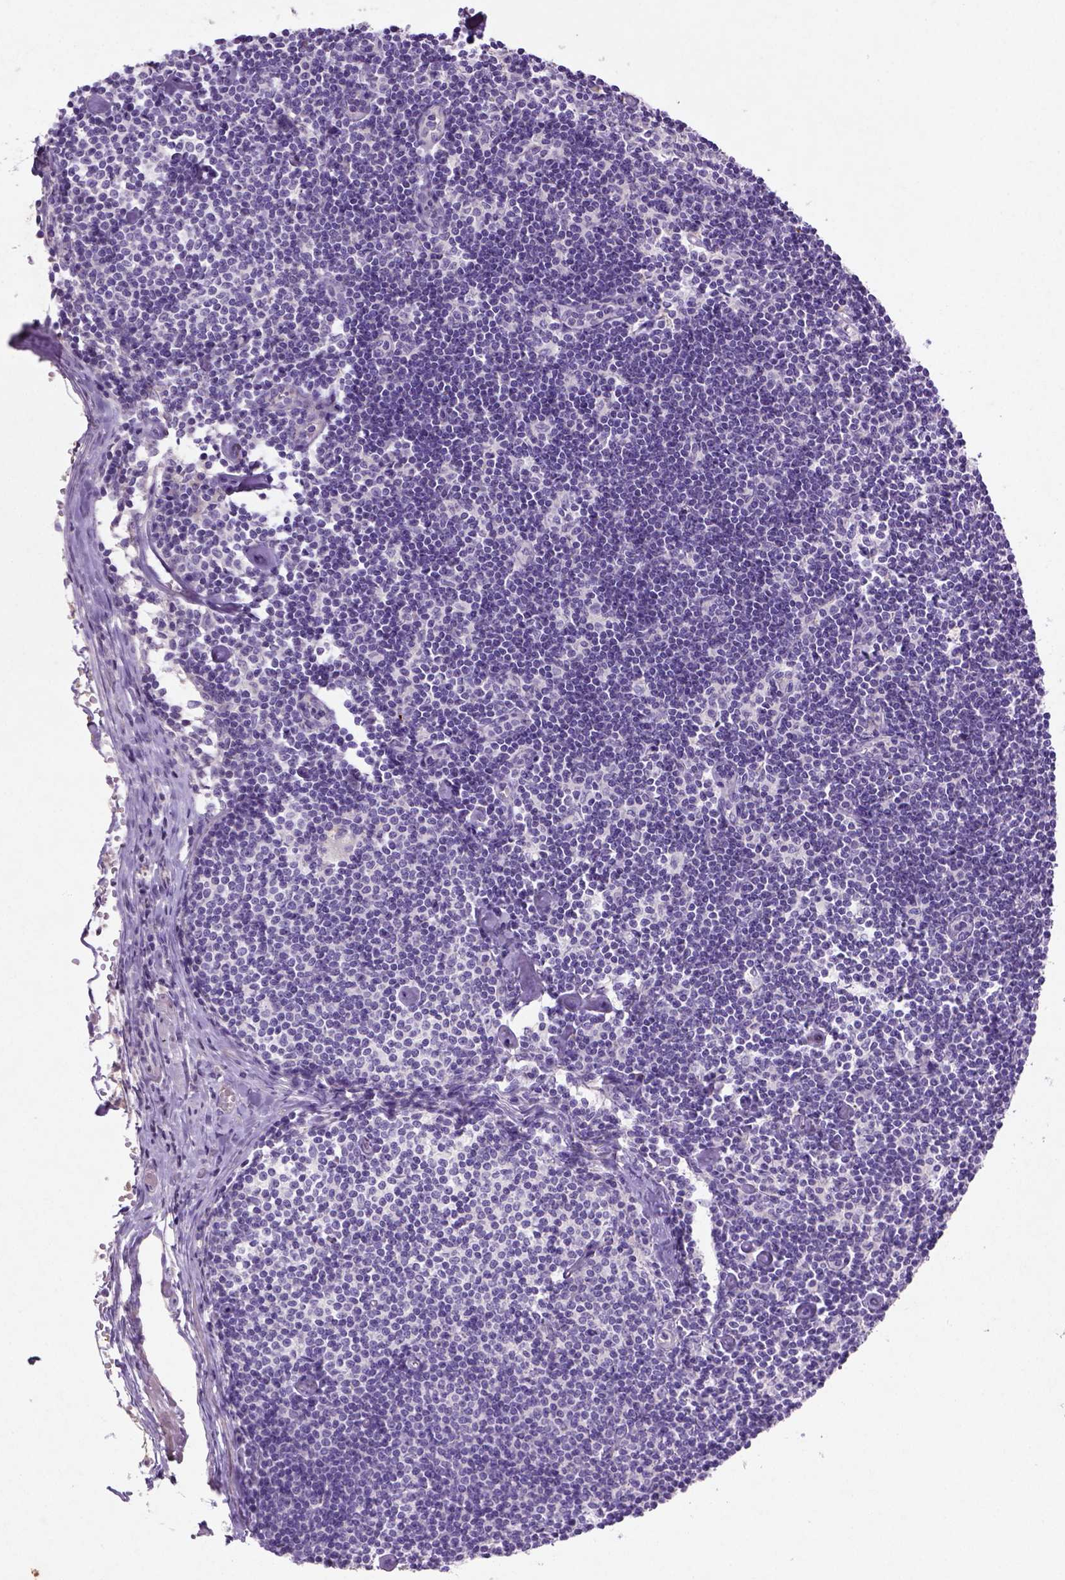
{"staining": {"intensity": "negative", "quantity": "none", "location": "none"}, "tissue": "lymph node", "cell_type": "Germinal center cells", "image_type": "normal", "snomed": [{"axis": "morphology", "description": "Normal tissue, NOS"}, {"axis": "topography", "description": "Lymph node"}], "caption": "Immunohistochemistry (IHC) histopathology image of normal lymph node stained for a protein (brown), which reveals no staining in germinal center cells.", "gene": "NUDT2", "patient": {"sex": "female", "age": 42}}